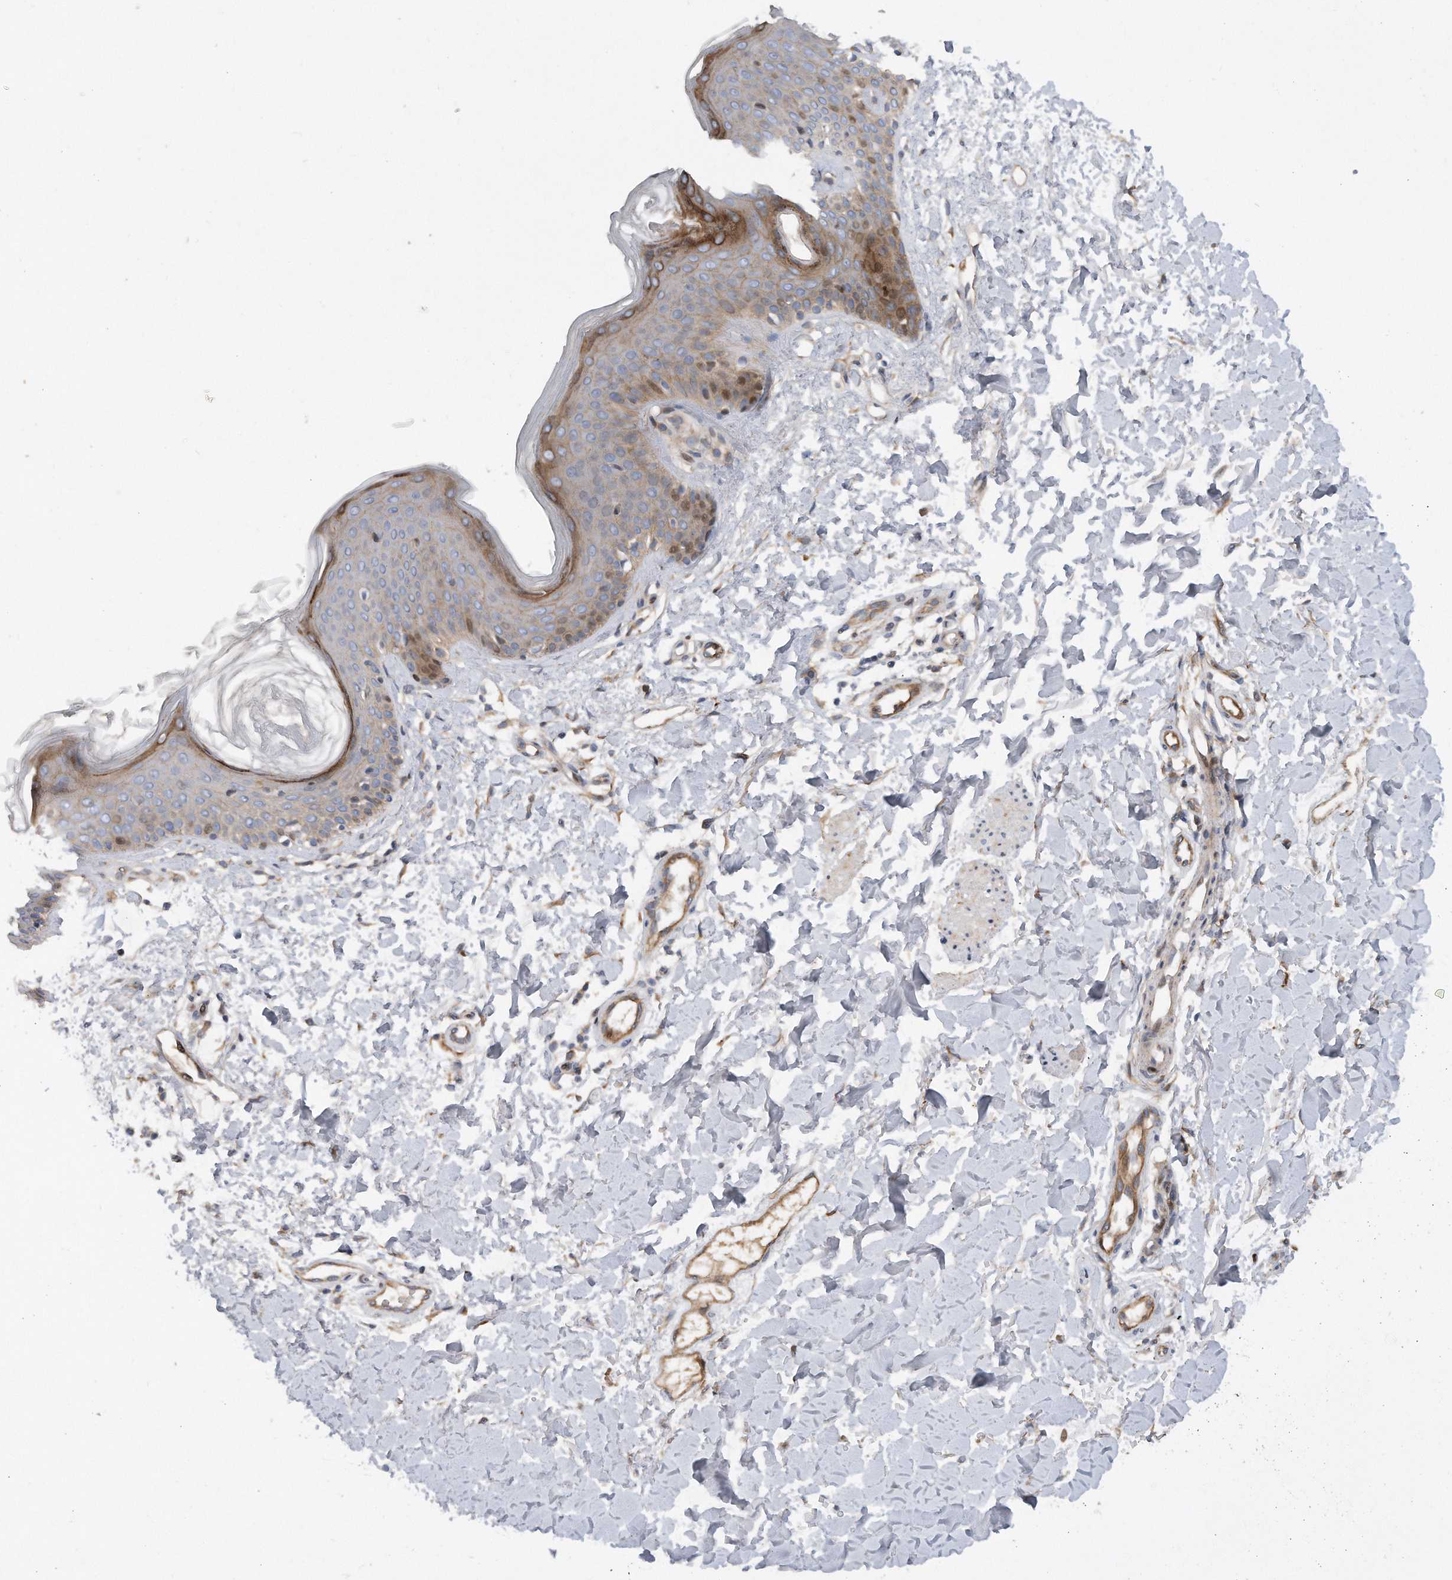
{"staining": {"intensity": "weak", "quantity": ">75%", "location": "cytoplasmic/membranous"}, "tissue": "skin", "cell_type": "Fibroblasts", "image_type": "normal", "snomed": [{"axis": "morphology", "description": "Normal tissue, NOS"}, {"axis": "topography", "description": "Skin"}], "caption": "This histopathology image displays IHC staining of benign skin, with low weak cytoplasmic/membranous expression in about >75% of fibroblasts.", "gene": "CDH12", "patient": {"sex": "male", "age": 37}}